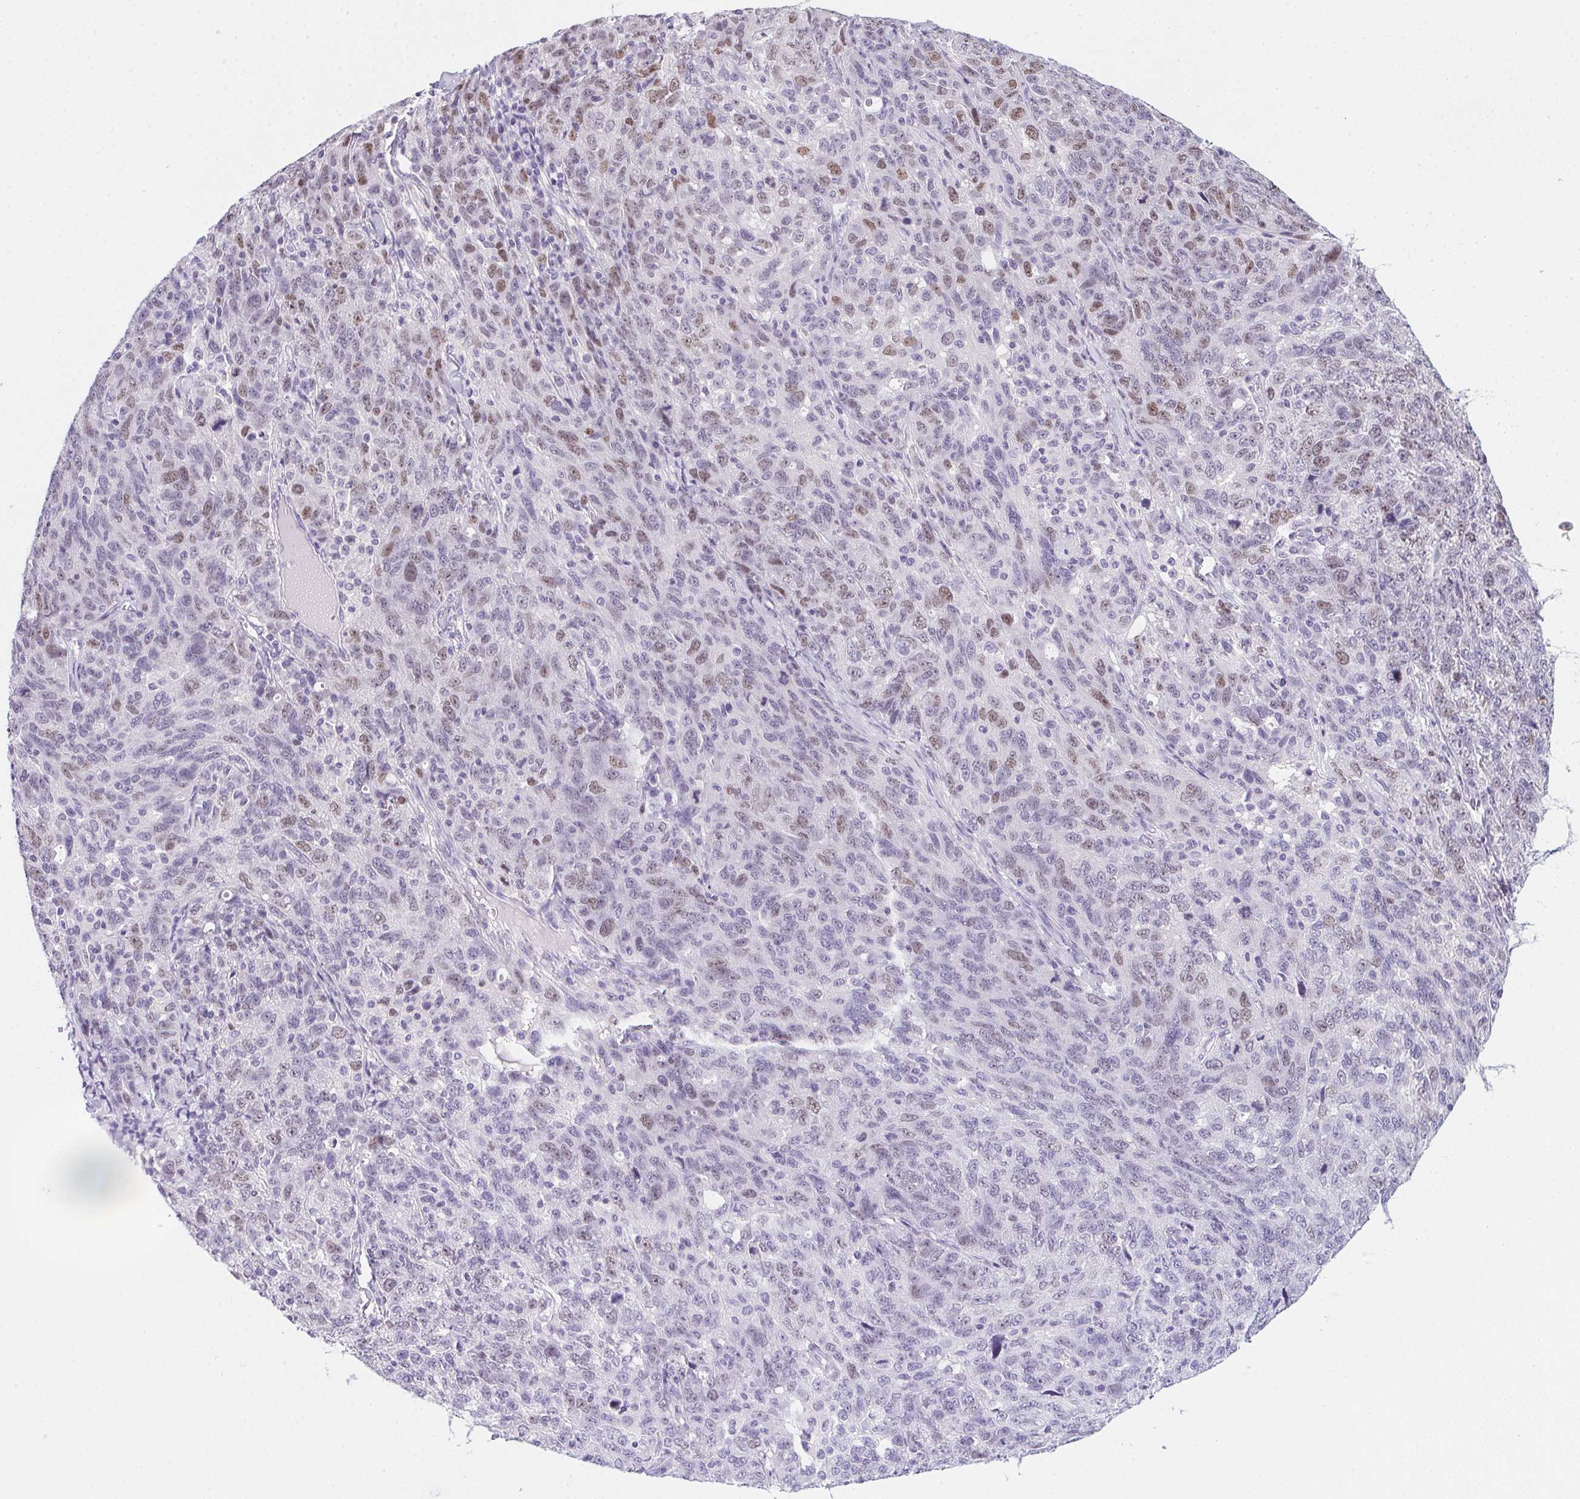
{"staining": {"intensity": "weak", "quantity": "<25%", "location": "nuclear"}, "tissue": "ovarian cancer", "cell_type": "Tumor cells", "image_type": "cancer", "snomed": [{"axis": "morphology", "description": "Cystadenocarcinoma, serous, NOS"}, {"axis": "topography", "description": "Ovary"}], "caption": "Tumor cells are negative for brown protein staining in ovarian cancer (serous cystadenocarcinoma).", "gene": "HELLS", "patient": {"sex": "female", "age": 71}}